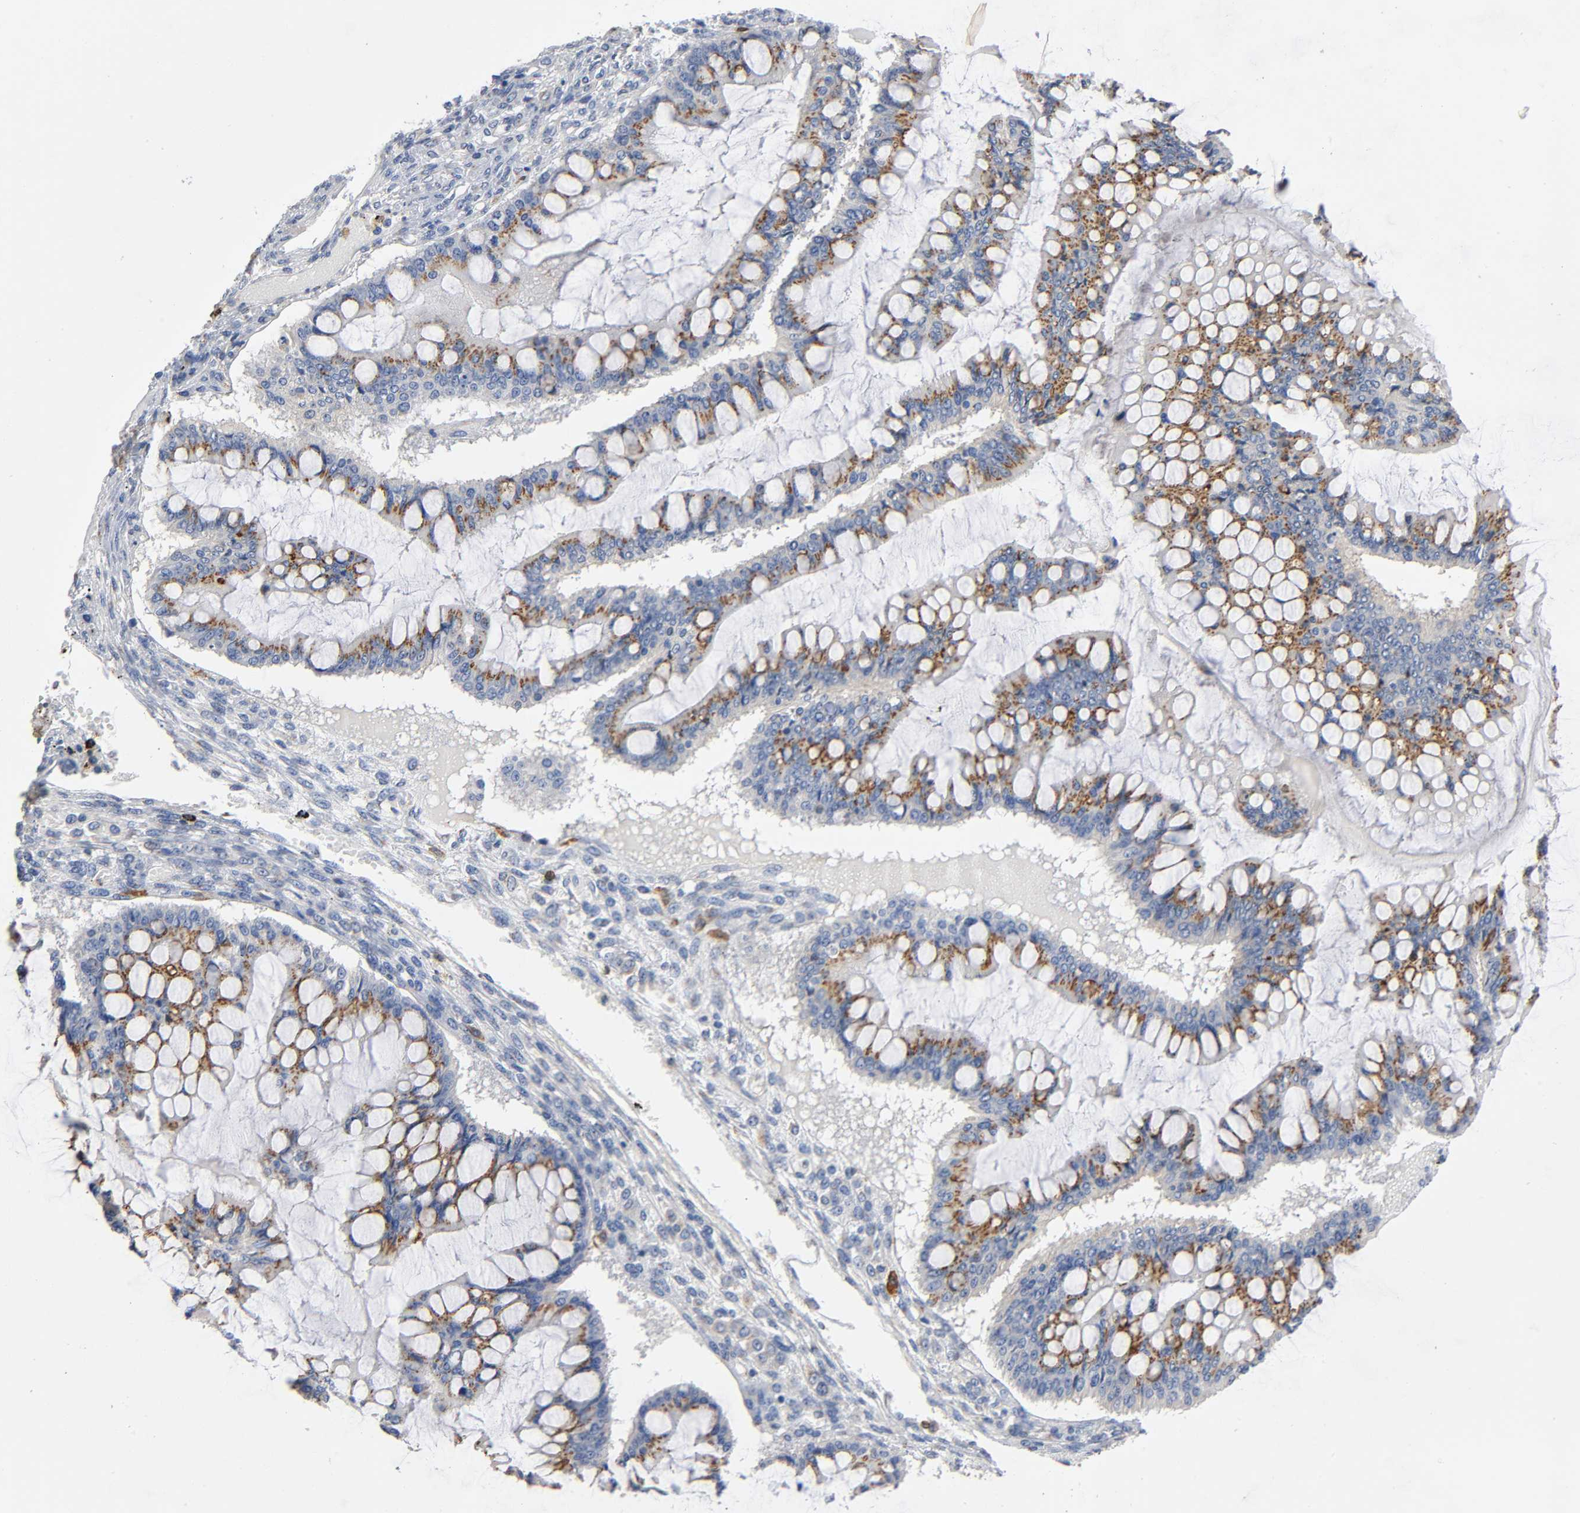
{"staining": {"intensity": "moderate", "quantity": ">75%", "location": "cytoplasmic/membranous"}, "tissue": "ovarian cancer", "cell_type": "Tumor cells", "image_type": "cancer", "snomed": [{"axis": "morphology", "description": "Cystadenocarcinoma, mucinous, NOS"}, {"axis": "topography", "description": "Ovary"}], "caption": "Immunohistochemistry (DAB) staining of human mucinous cystadenocarcinoma (ovarian) reveals moderate cytoplasmic/membranous protein positivity in approximately >75% of tumor cells. (DAB (3,3'-diaminobenzidine) = brown stain, brightfield microscopy at high magnification).", "gene": "CAPN10", "patient": {"sex": "female", "age": 73}}